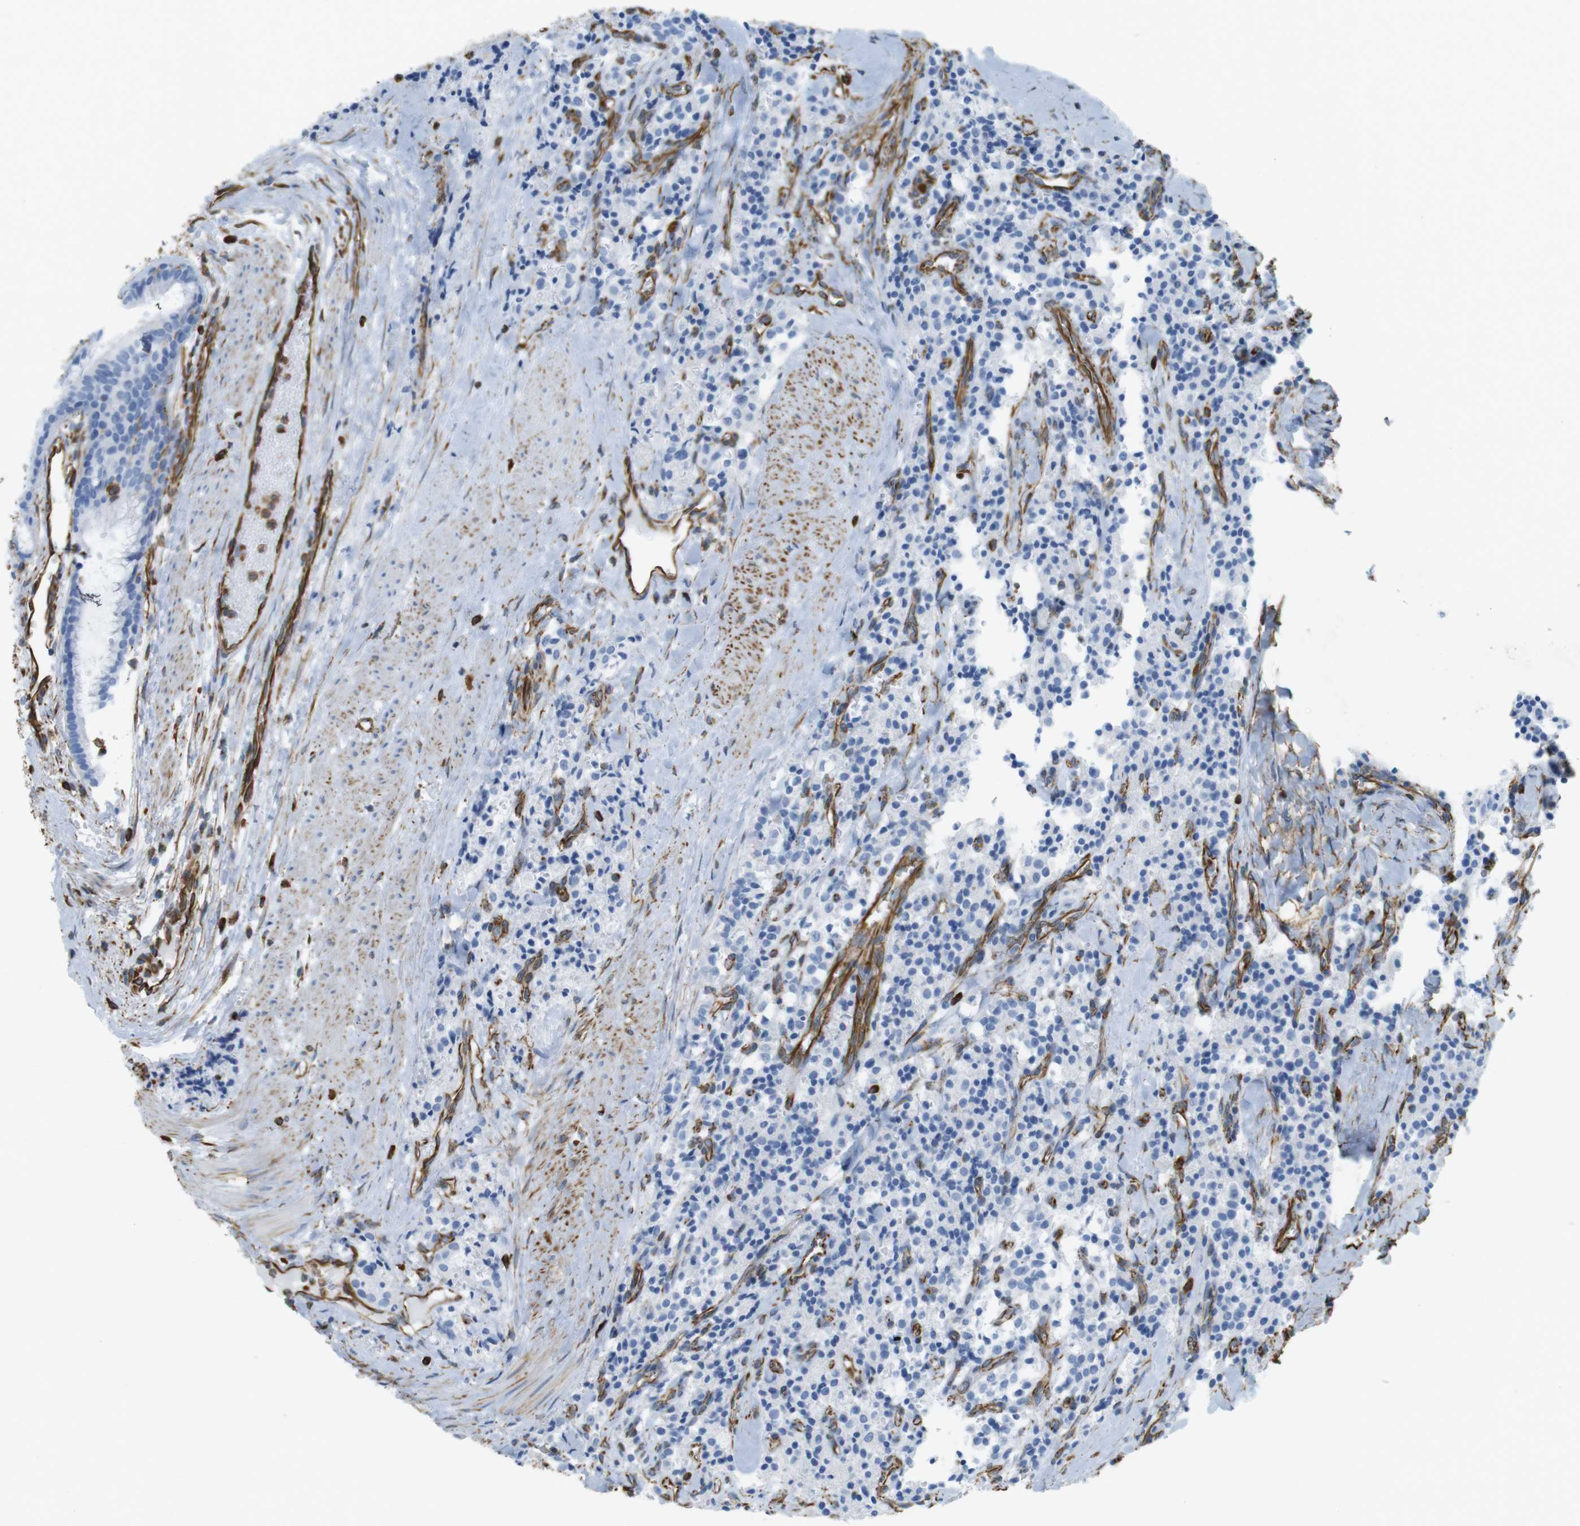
{"staining": {"intensity": "negative", "quantity": "none", "location": "none"}, "tissue": "carcinoid", "cell_type": "Tumor cells", "image_type": "cancer", "snomed": [{"axis": "morphology", "description": "Carcinoid, malignant, NOS"}, {"axis": "topography", "description": "Lung"}], "caption": "This is a image of immunohistochemistry staining of carcinoid, which shows no positivity in tumor cells.", "gene": "MS4A10", "patient": {"sex": "male", "age": 30}}